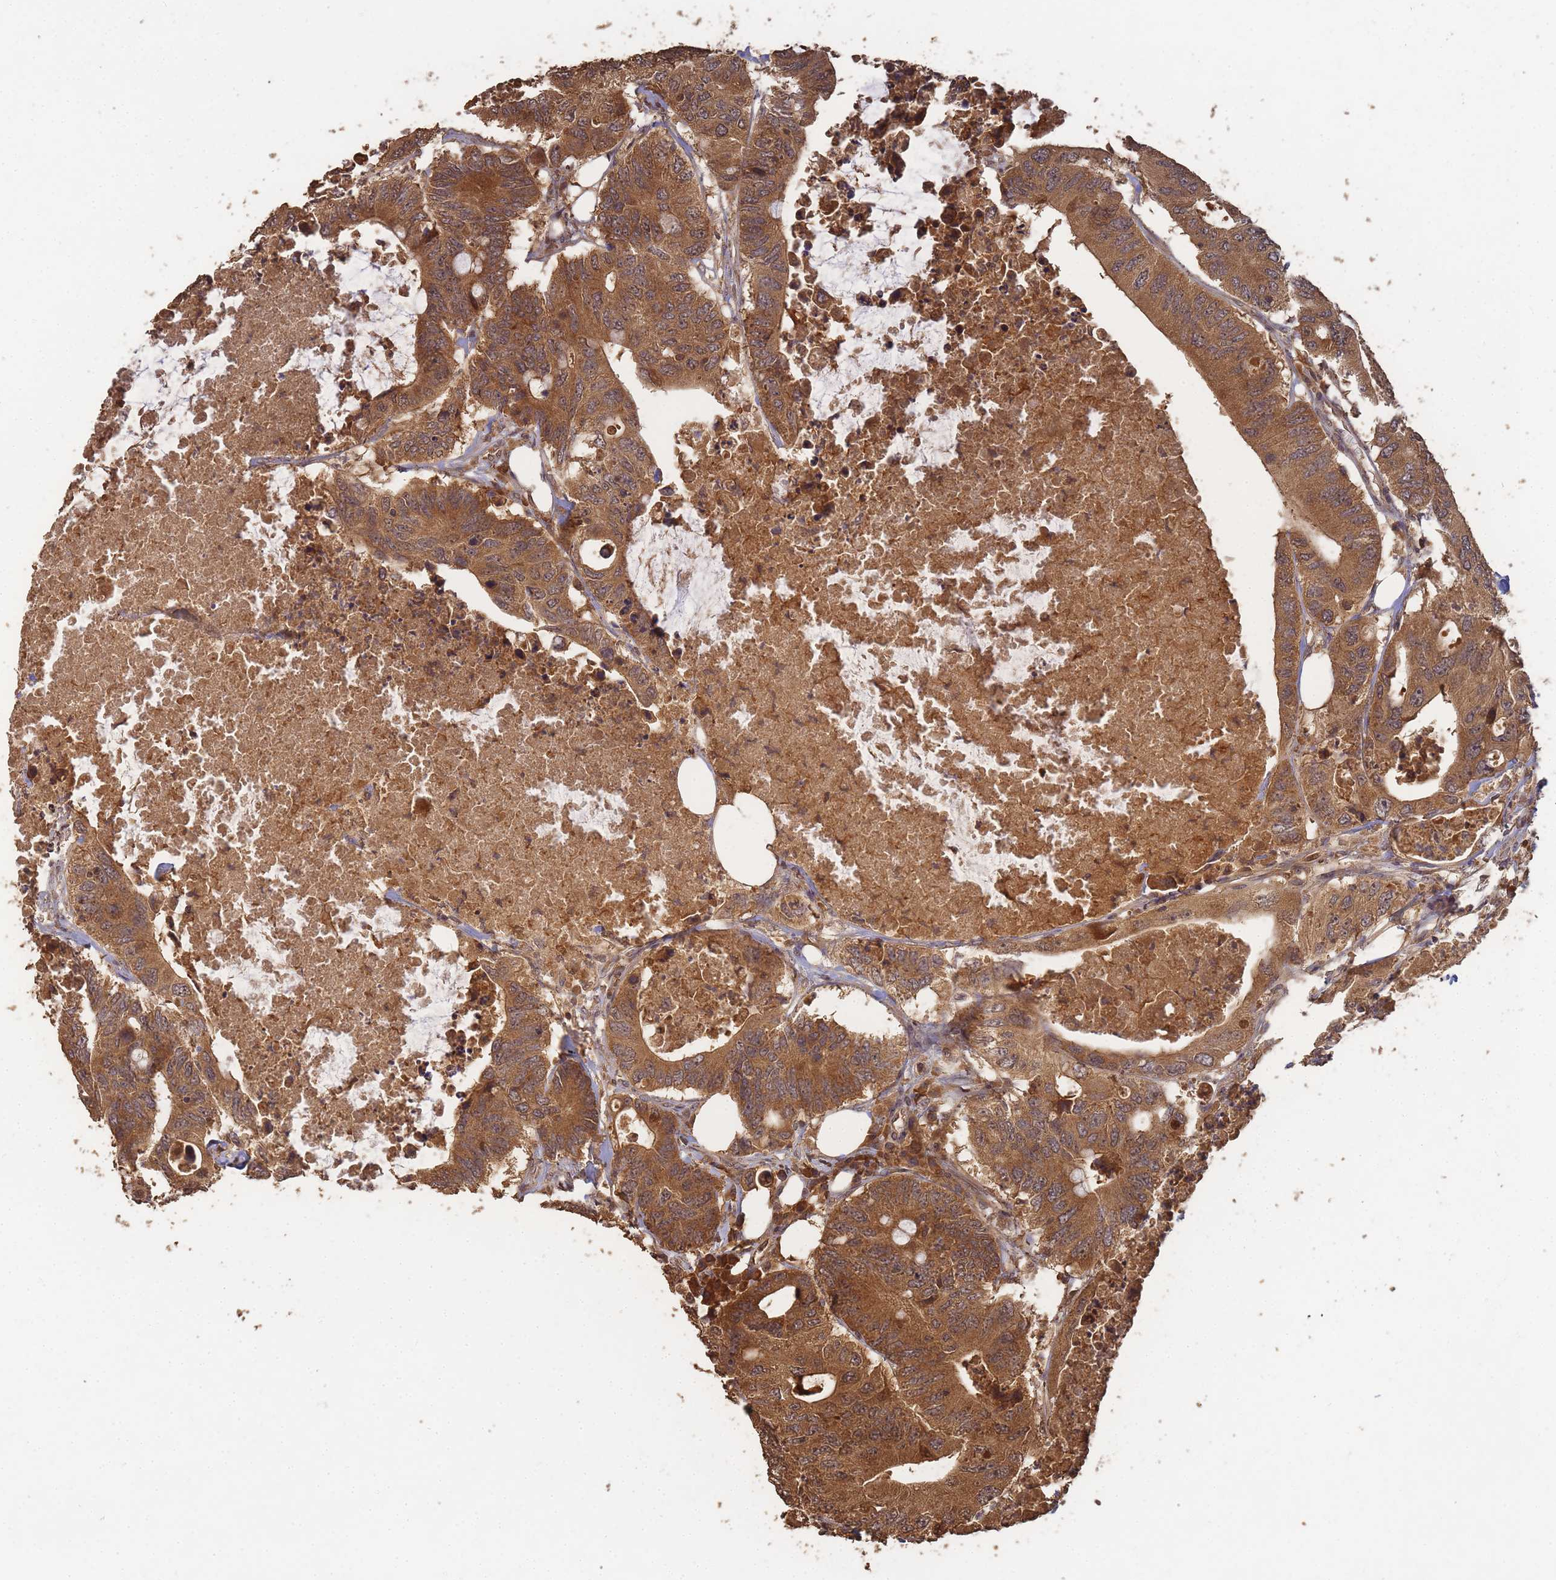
{"staining": {"intensity": "moderate", "quantity": ">75%", "location": "cytoplasmic/membranous,nuclear"}, "tissue": "colorectal cancer", "cell_type": "Tumor cells", "image_type": "cancer", "snomed": [{"axis": "morphology", "description": "Adenocarcinoma, NOS"}, {"axis": "topography", "description": "Colon"}], "caption": "High-power microscopy captured an IHC photomicrograph of colorectal adenocarcinoma, revealing moderate cytoplasmic/membranous and nuclear expression in approximately >75% of tumor cells.", "gene": "ALKBH1", "patient": {"sex": "male", "age": 71}}